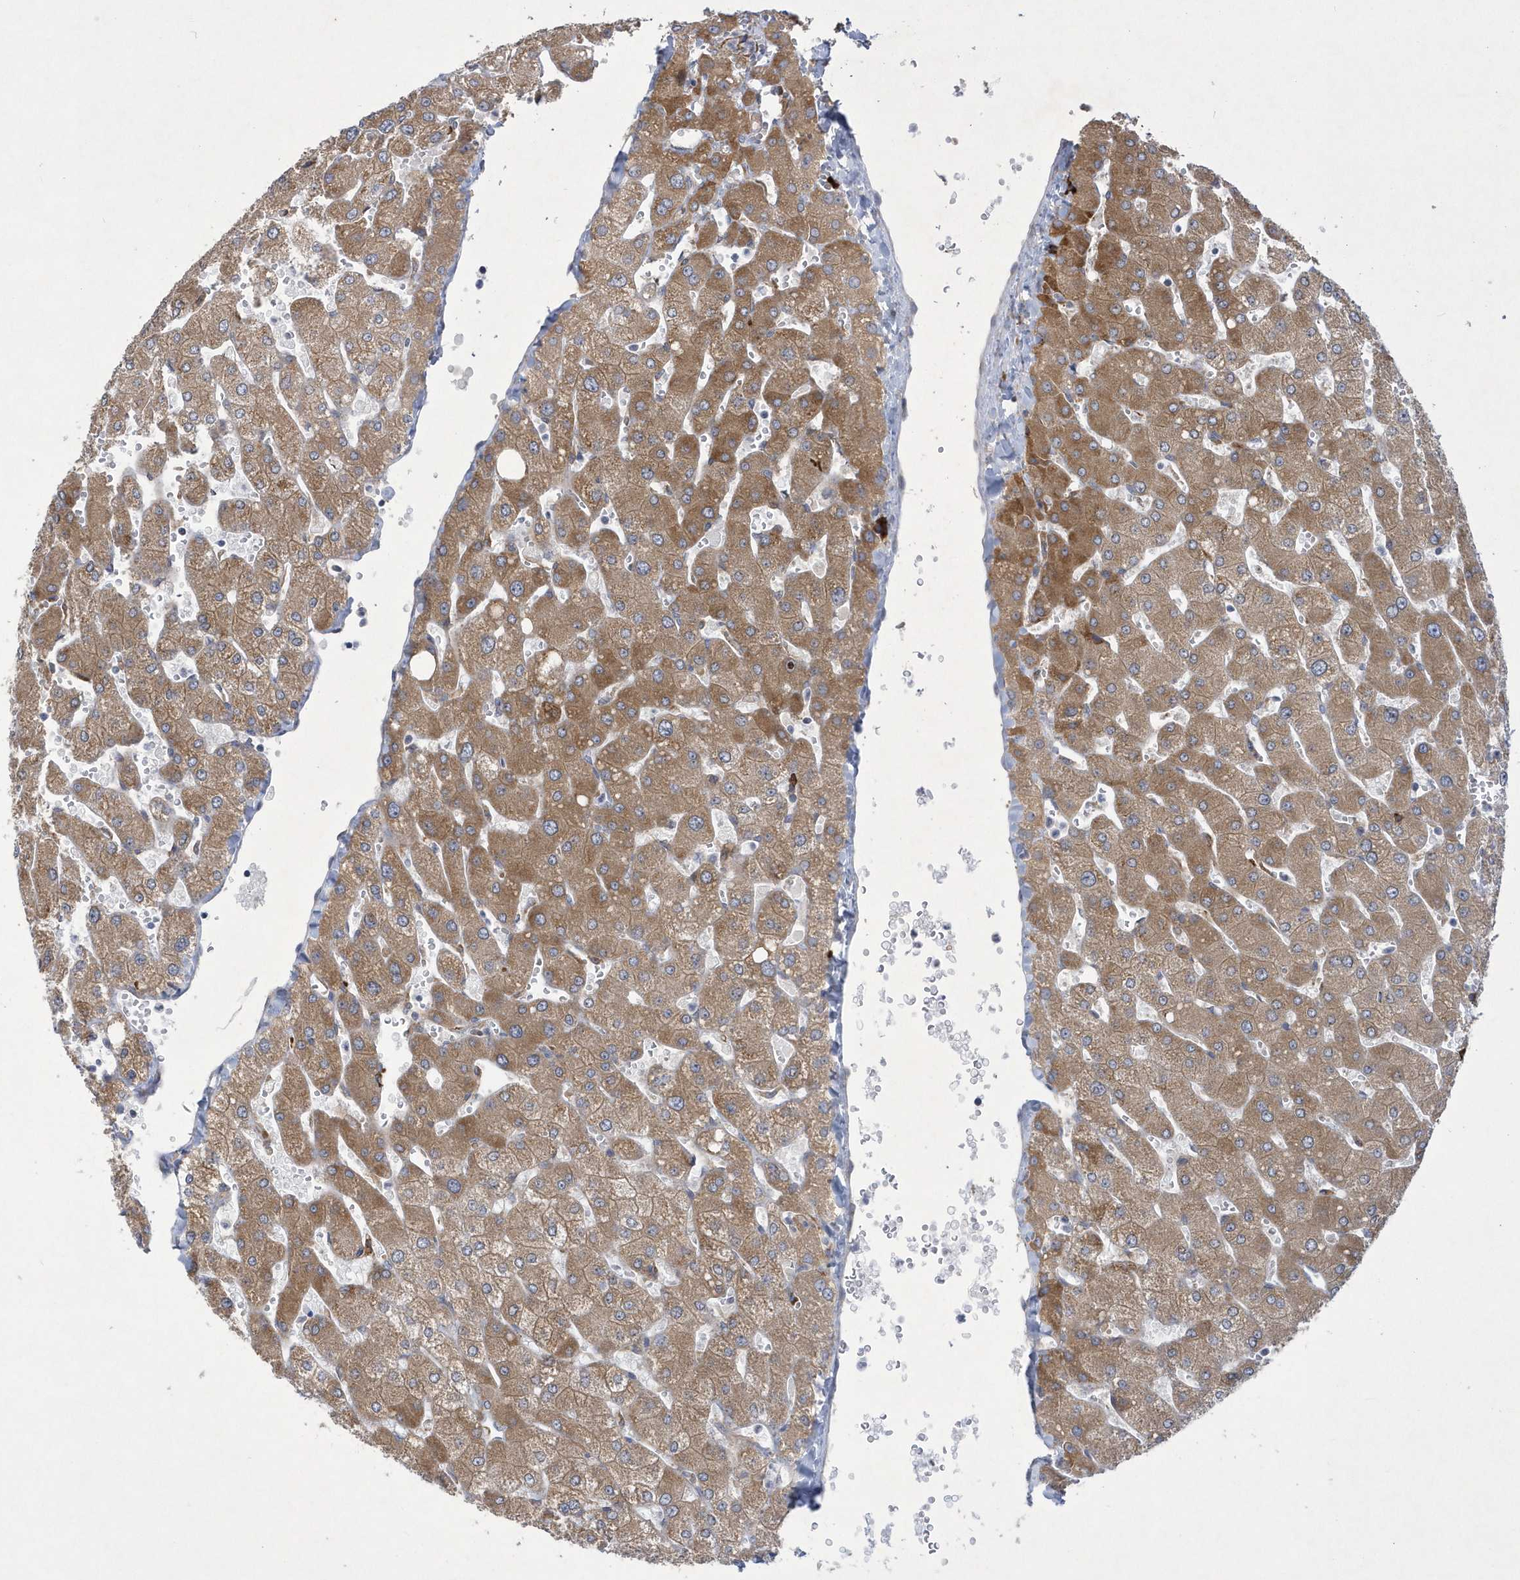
{"staining": {"intensity": "weak", "quantity": "25%-75%", "location": "cytoplasmic/membranous"}, "tissue": "liver", "cell_type": "Cholangiocytes", "image_type": "normal", "snomed": [{"axis": "morphology", "description": "Normal tissue, NOS"}, {"axis": "topography", "description": "Liver"}], "caption": "Immunohistochemical staining of unremarkable liver reveals low levels of weak cytoplasmic/membranous staining in approximately 25%-75% of cholangiocytes.", "gene": "MED31", "patient": {"sex": "male", "age": 55}}